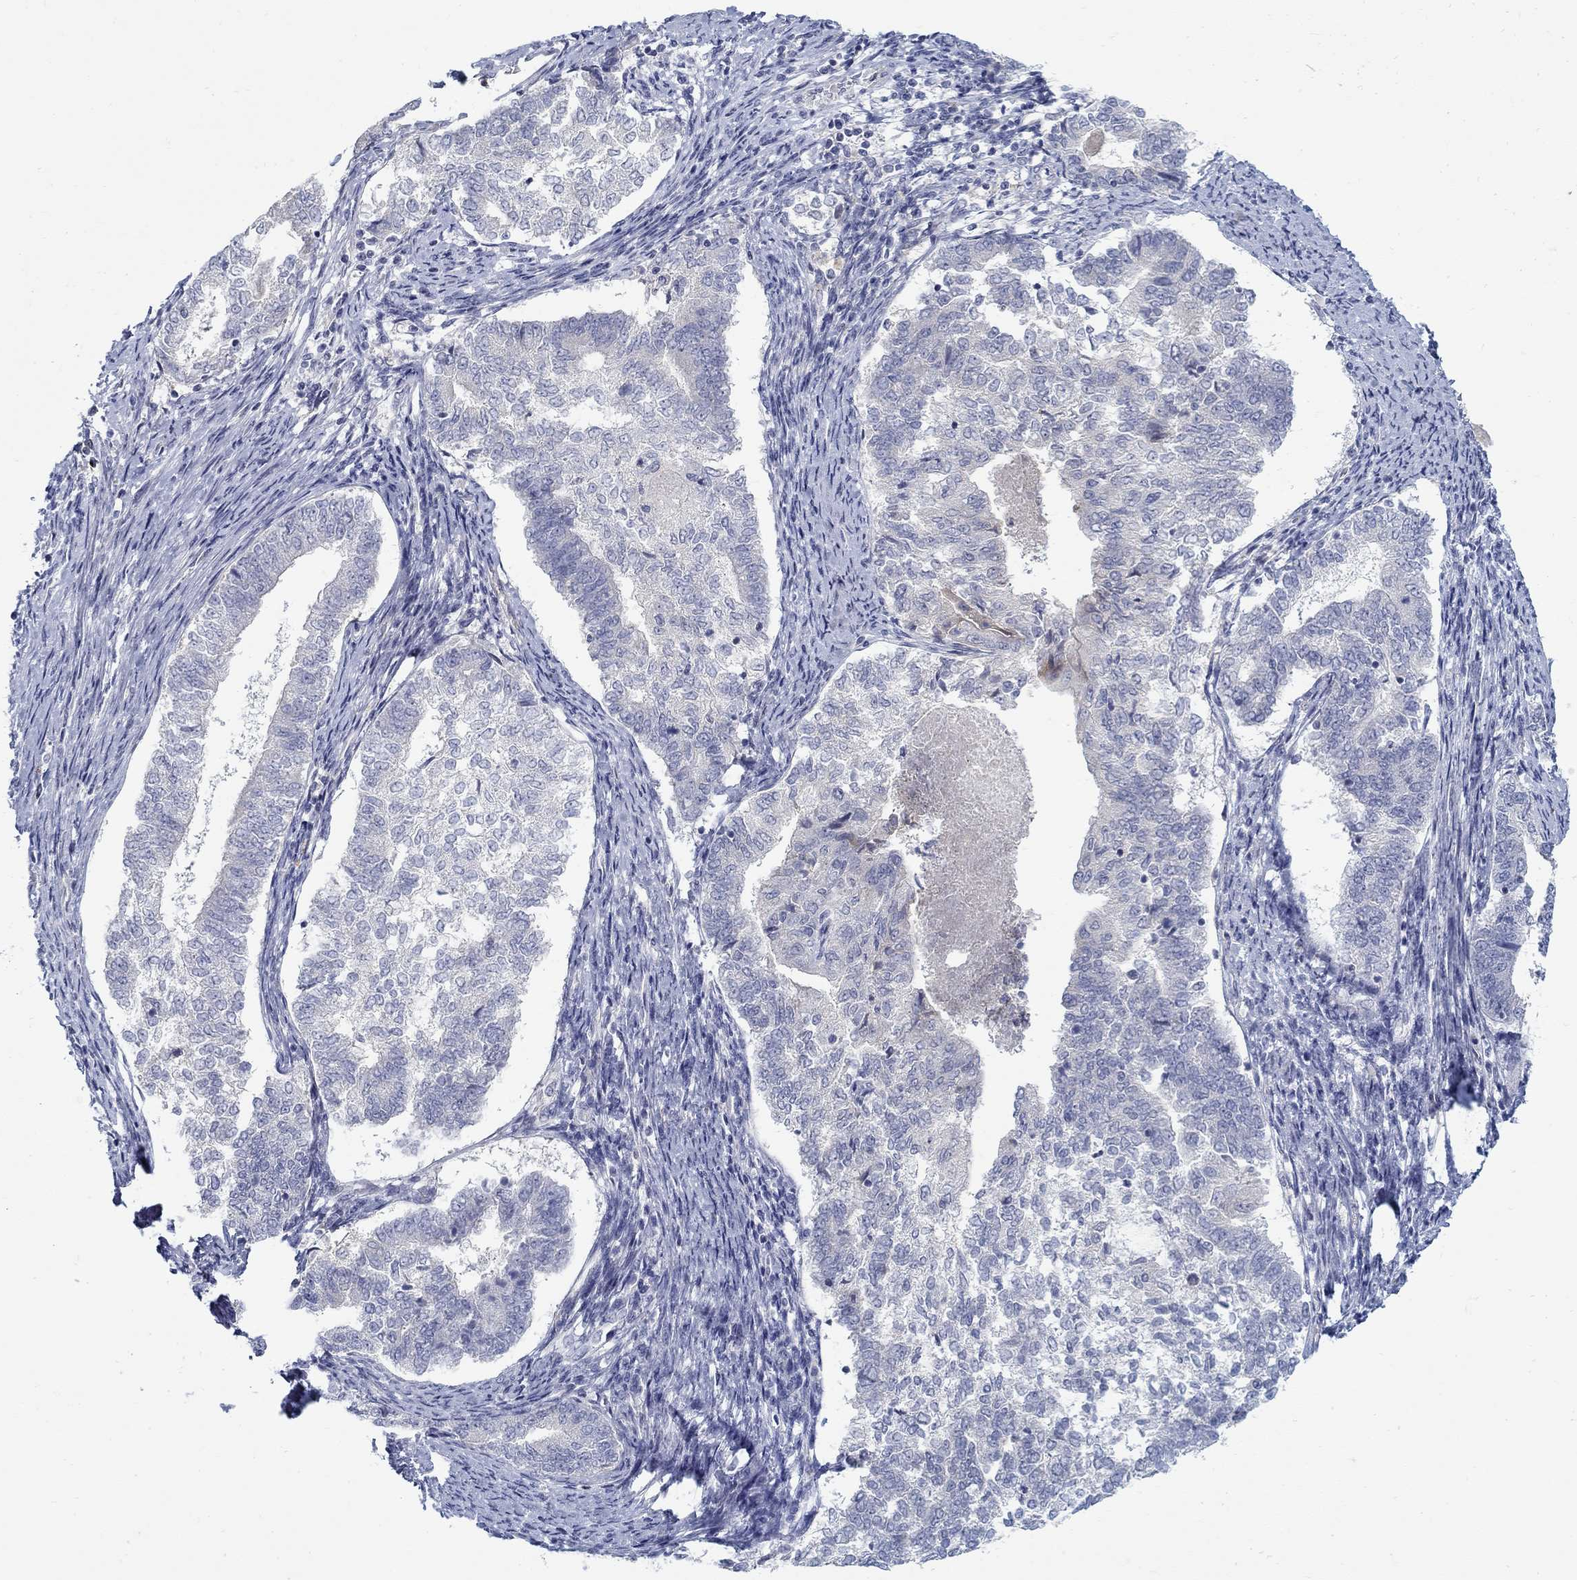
{"staining": {"intensity": "negative", "quantity": "none", "location": "none"}, "tissue": "endometrial cancer", "cell_type": "Tumor cells", "image_type": "cancer", "snomed": [{"axis": "morphology", "description": "Adenocarcinoma, NOS"}, {"axis": "topography", "description": "Endometrium"}], "caption": "Immunohistochemistry of endometrial cancer (adenocarcinoma) exhibits no positivity in tumor cells. (Immunohistochemistry, brightfield microscopy, high magnification).", "gene": "ANO7", "patient": {"sex": "female", "age": 65}}